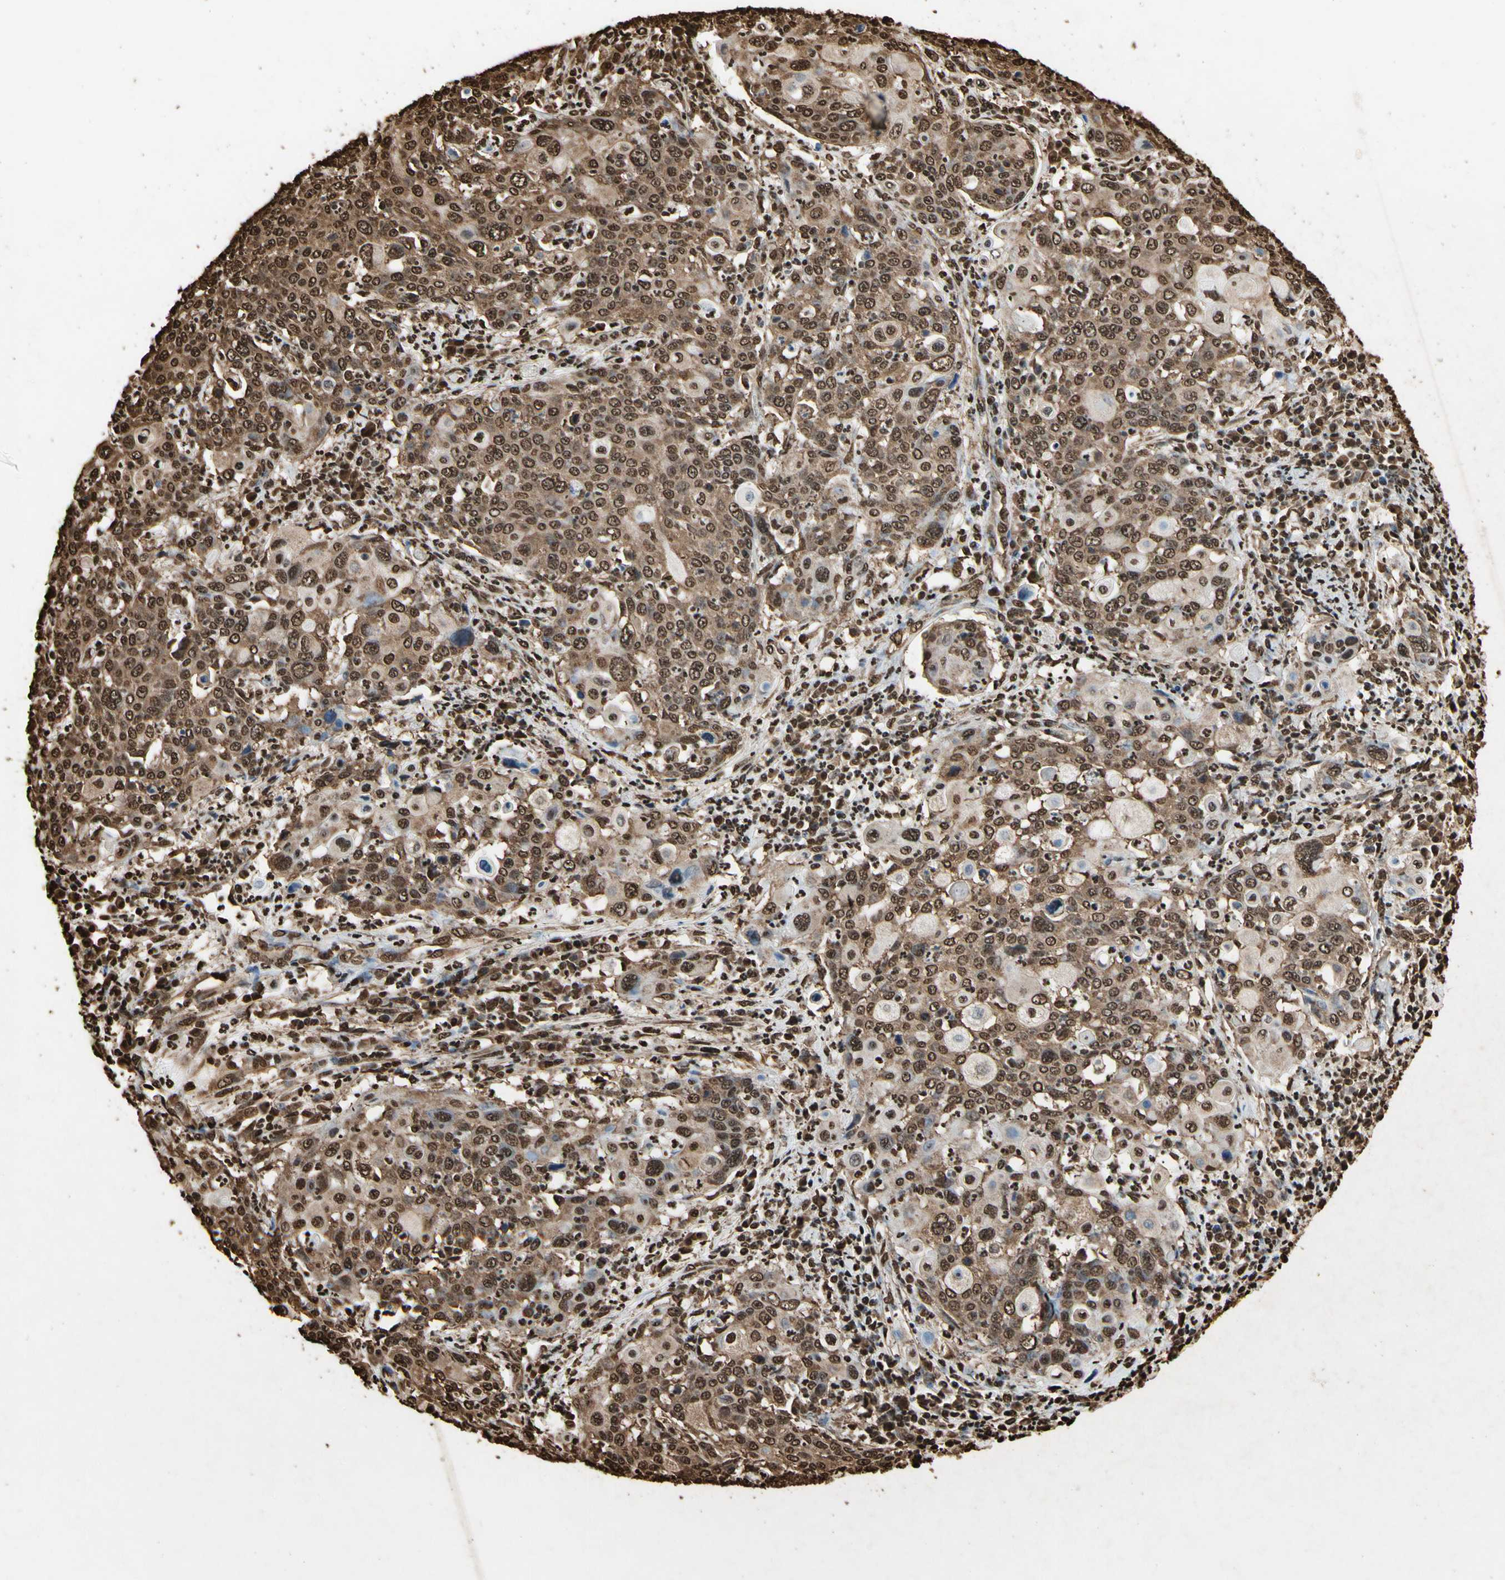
{"staining": {"intensity": "strong", "quantity": ">75%", "location": "cytoplasmic/membranous,nuclear"}, "tissue": "cervical cancer", "cell_type": "Tumor cells", "image_type": "cancer", "snomed": [{"axis": "morphology", "description": "Squamous cell carcinoma, NOS"}, {"axis": "topography", "description": "Cervix"}], "caption": "Brown immunohistochemical staining in human cervical squamous cell carcinoma shows strong cytoplasmic/membranous and nuclear staining in approximately >75% of tumor cells.", "gene": "HNRNPK", "patient": {"sex": "female", "age": 40}}